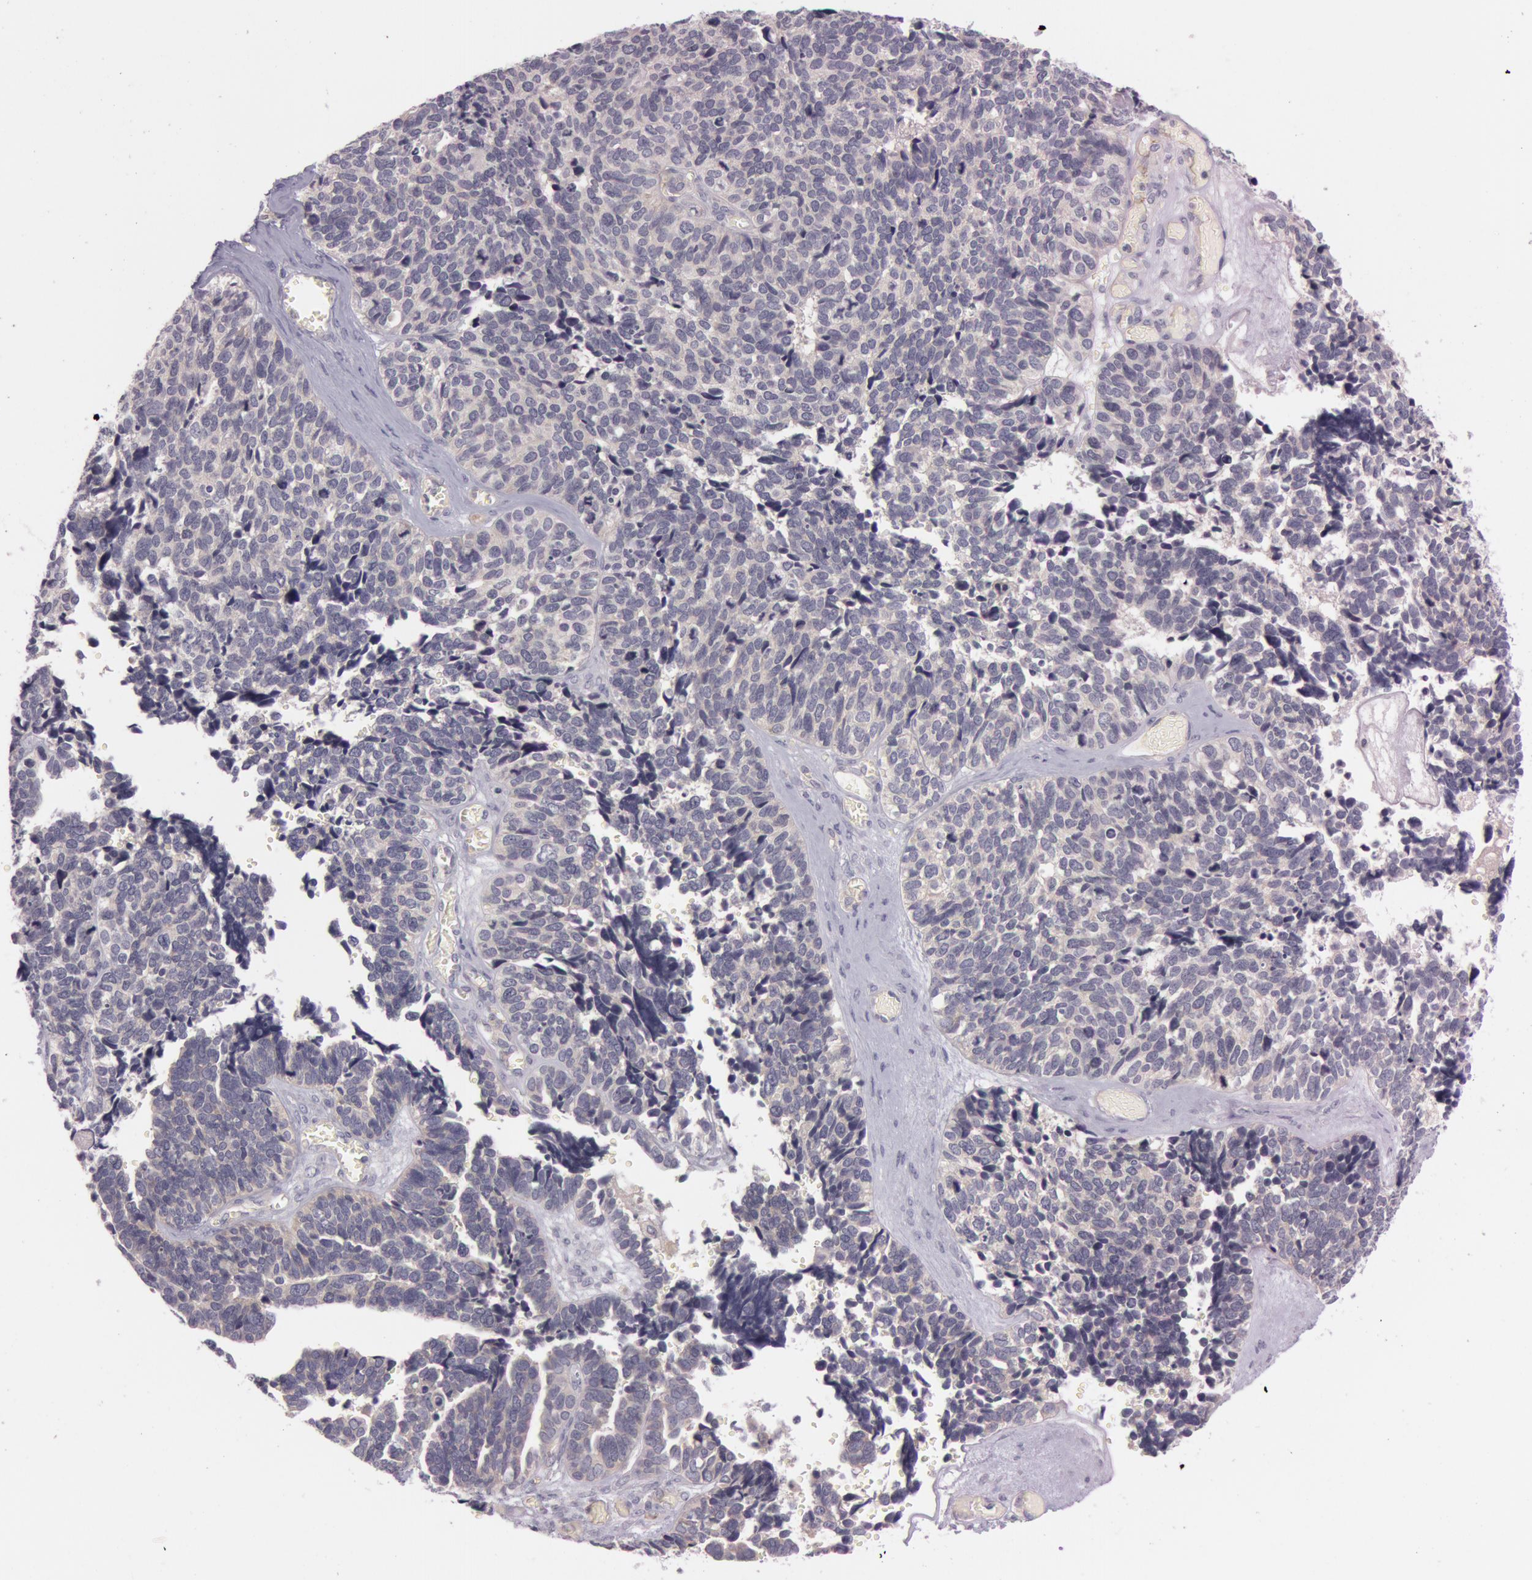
{"staining": {"intensity": "weak", "quantity": "<25%", "location": "cytoplasmic/membranous"}, "tissue": "ovarian cancer", "cell_type": "Tumor cells", "image_type": "cancer", "snomed": [{"axis": "morphology", "description": "Cystadenocarcinoma, serous, NOS"}, {"axis": "topography", "description": "Ovary"}], "caption": "The histopathology image shows no staining of tumor cells in ovarian serous cystadenocarcinoma.", "gene": "RALGAPA1", "patient": {"sex": "female", "age": 77}}